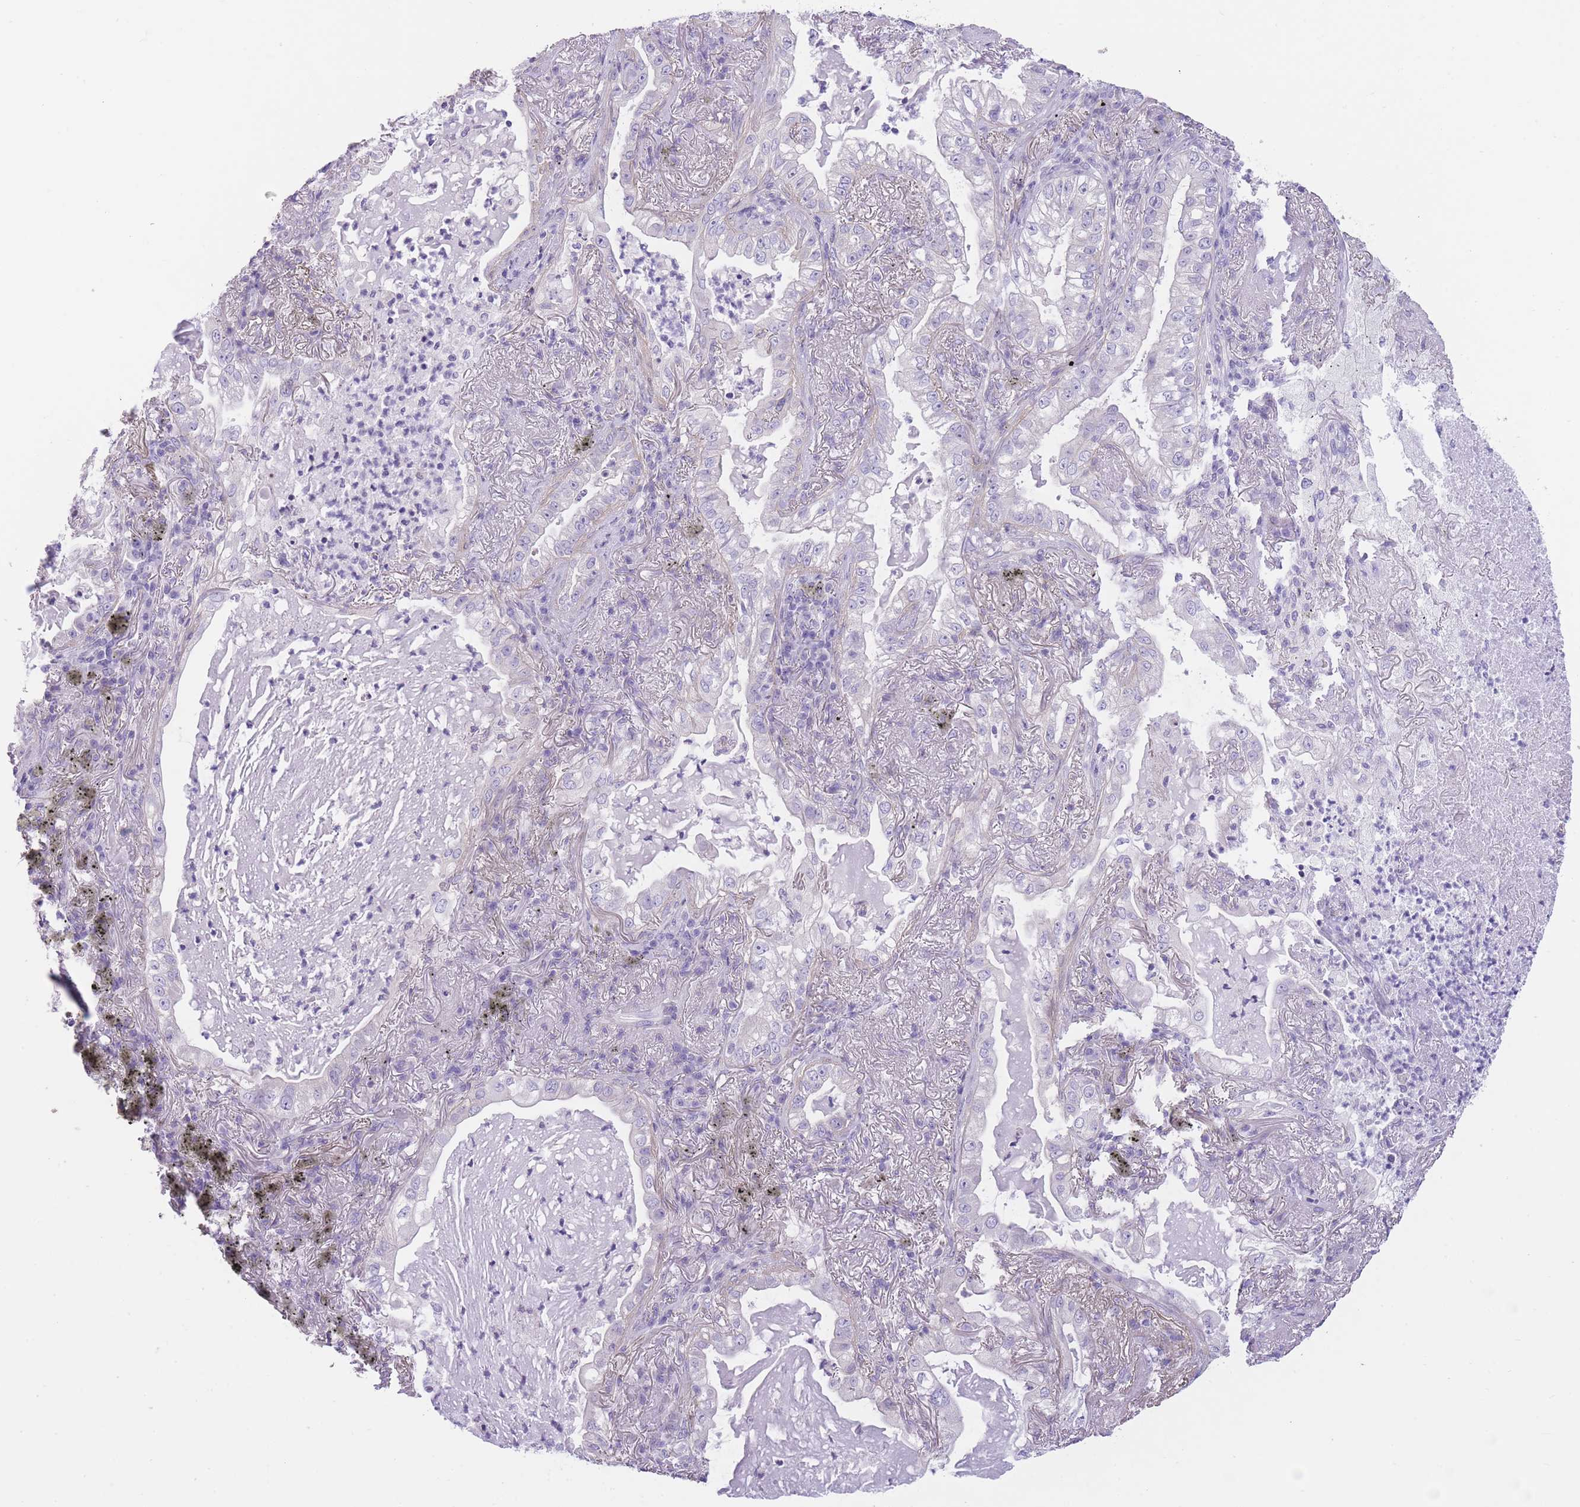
{"staining": {"intensity": "negative", "quantity": "none", "location": "none"}, "tissue": "lung cancer", "cell_type": "Tumor cells", "image_type": "cancer", "snomed": [{"axis": "morphology", "description": "Adenocarcinoma, NOS"}, {"axis": "topography", "description": "Lung"}], "caption": "Lung cancer (adenocarcinoma) was stained to show a protein in brown. There is no significant positivity in tumor cells. (DAB IHC, high magnification).", "gene": "OR11H12", "patient": {"sex": "female", "age": 73}}